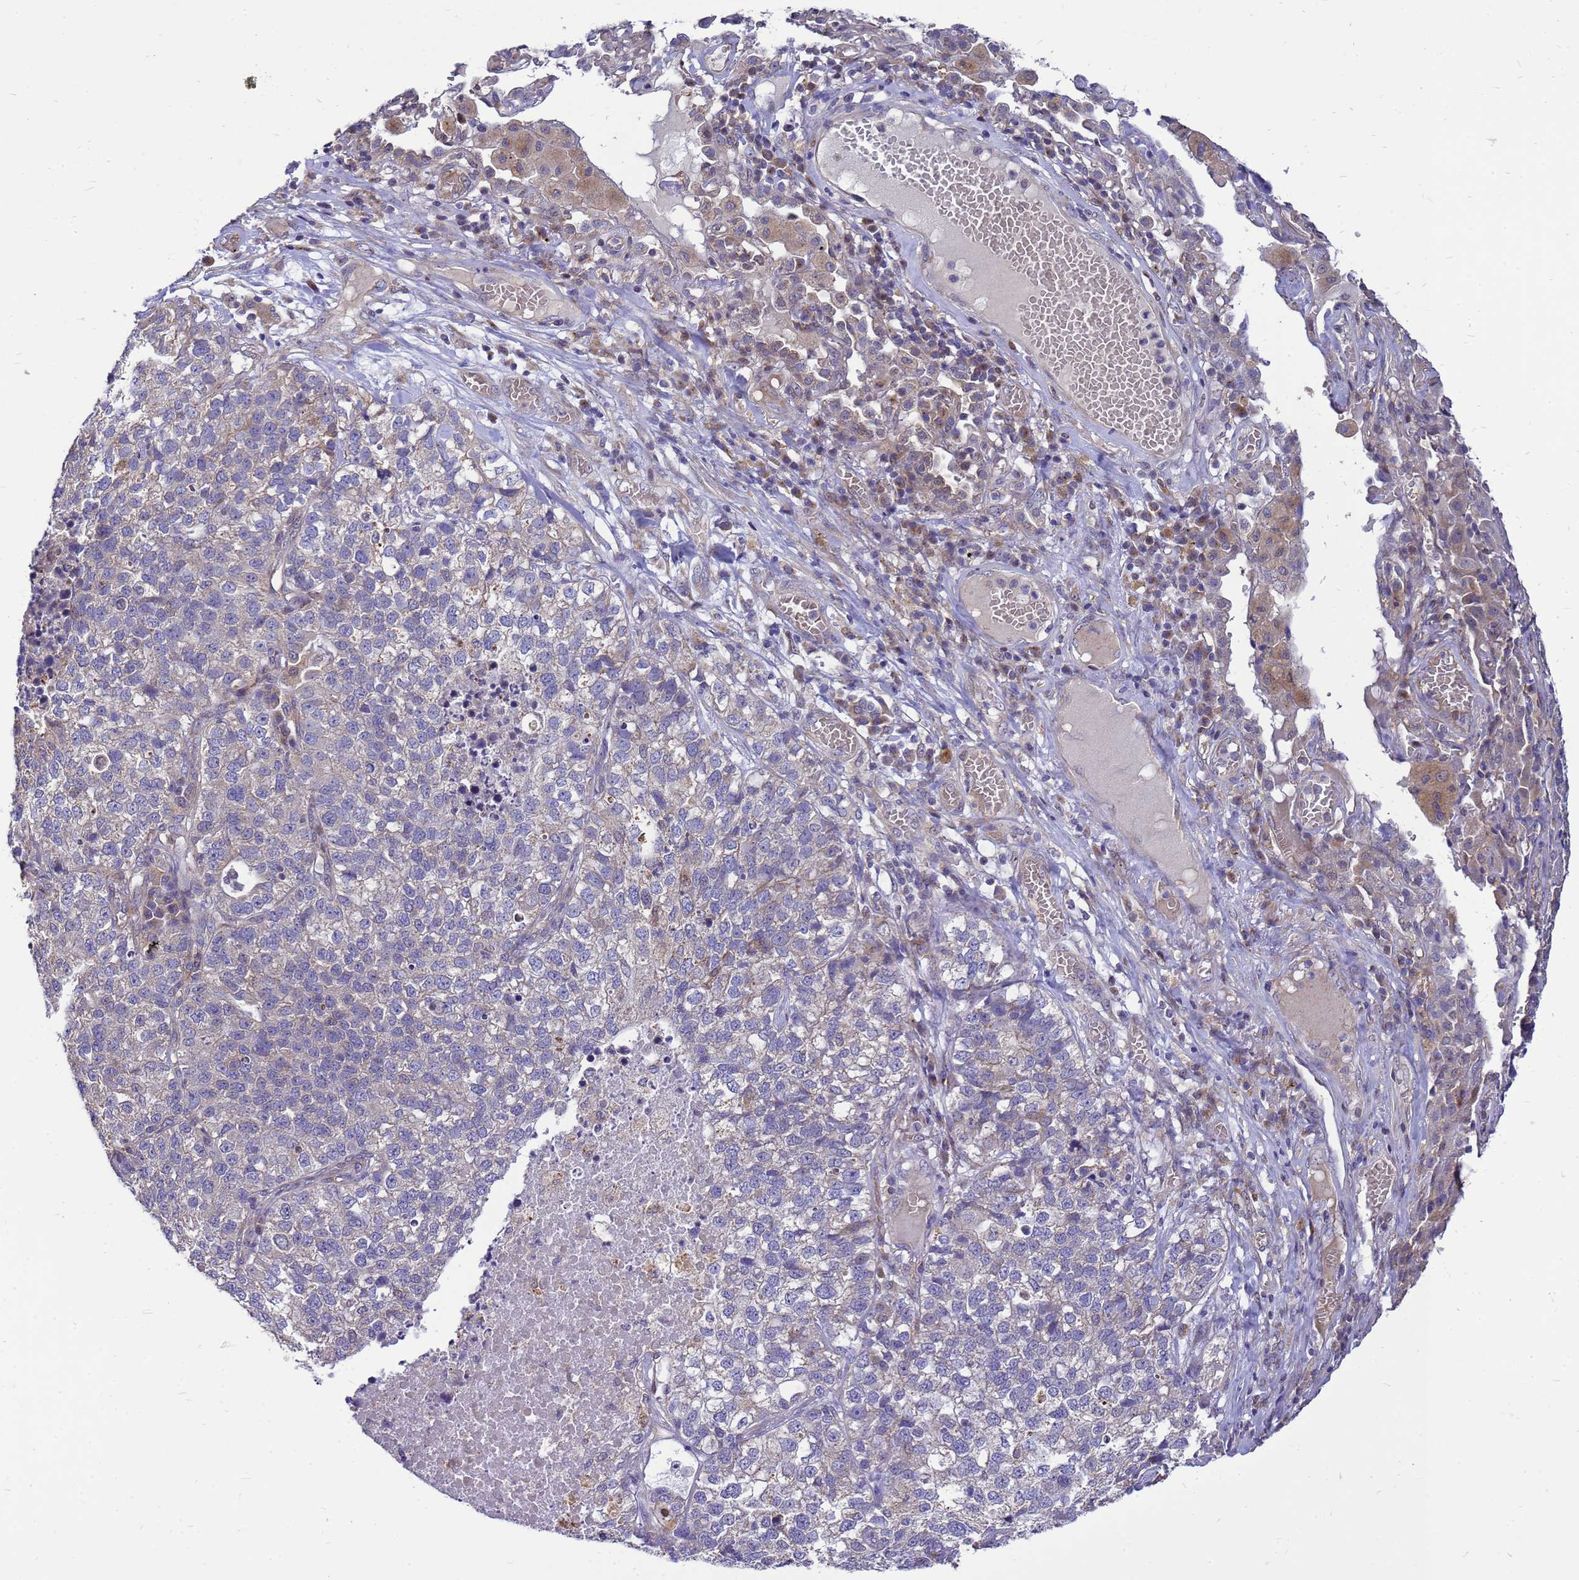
{"staining": {"intensity": "negative", "quantity": "none", "location": "none"}, "tissue": "lung cancer", "cell_type": "Tumor cells", "image_type": "cancer", "snomed": [{"axis": "morphology", "description": "Adenocarcinoma, NOS"}, {"axis": "topography", "description": "Lung"}], "caption": "IHC micrograph of human lung cancer stained for a protein (brown), which reveals no positivity in tumor cells. (DAB (3,3'-diaminobenzidine) immunohistochemistry, high magnification).", "gene": "EIF4EBP3", "patient": {"sex": "male", "age": 49}}